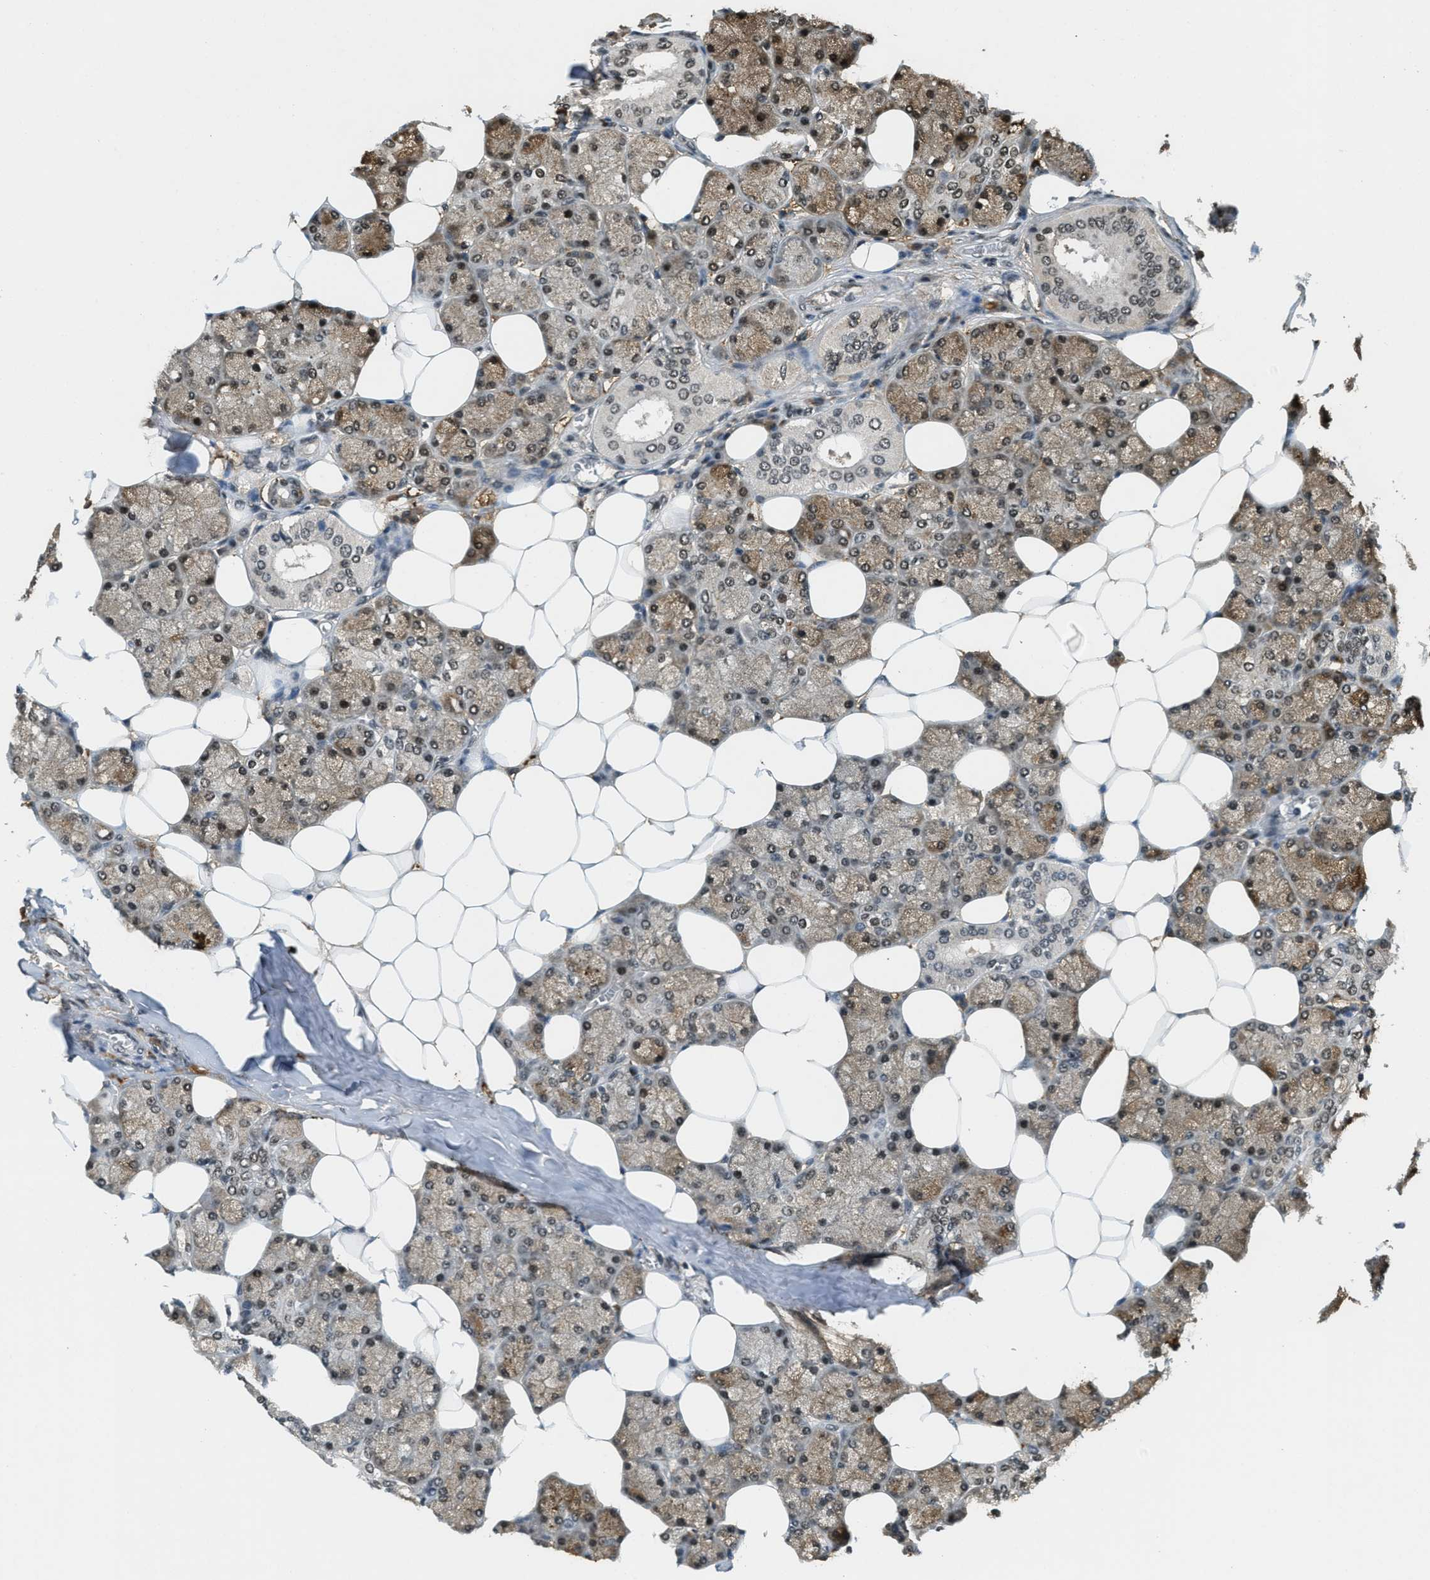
{"staining": {"intensity": "strong", "quantity": "25%-75%", "location": "cytoplasmic/membranous,nuclear"}, "tissue": "head and neck cancer", "cell_type": "Tumor cells", "image_type": "cancer", "snomed": [{"axis": "morphology", "description": "Normal tissue, NOS"}, {"axis": "morphology", "description": "Adenocarcinoma, NOS"}, {"axis": "topography", "description": "Salivary gland"}, {"axis": "topography", "description": "Head-Neck"}], "caption": "IHC of human head and neck cancer displays high levels of strong cytoplasmic/membranous and nuclear expression in about 25%-75% of tumor cells.", "gene": "ZNF148", "patient": {"sex": "male", "age": 80}}